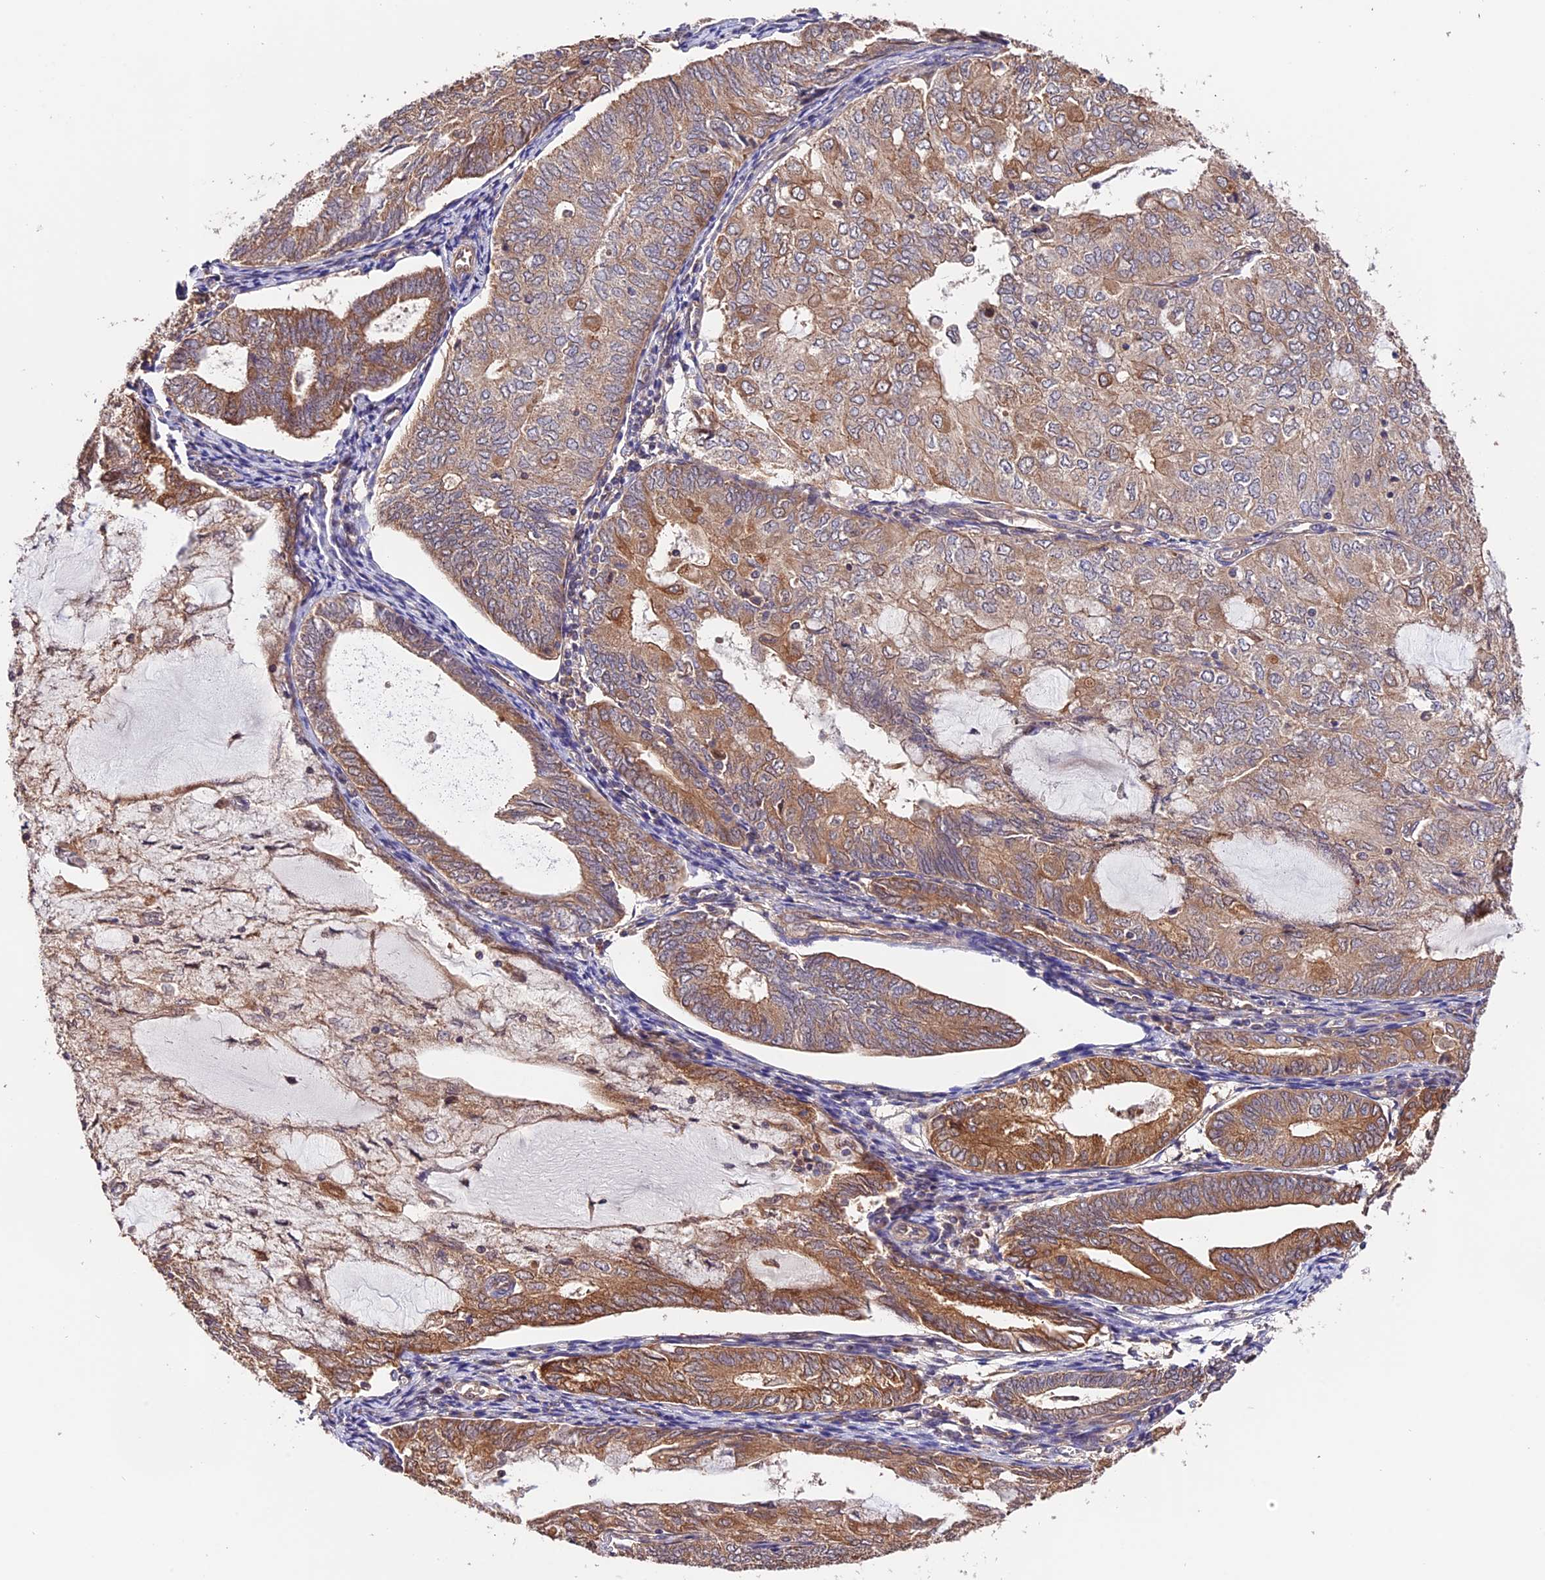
{"staining": {"intensity": "moderate", "quantity": ">75%", "location": "cytoplasmic/membranous"}, "tissue": "endometrial cancer", "cell_type": "Tumor cells", "image_type": "cancer", "snomed": [{"axis": "morphology", "description": "Adenocarcinoma, NOS"}, {"axis": "topography", "description": "Endometrium"}], "caption": "An IHC histopathology image of neoplastic tissue is shown. Protein staining in brown highlights moderate cytoplasmic/membranous positivity in endometrial adenocarcinoma within tumor cells.", "gene": "CES3", "patient": {"sex": "female", "age": 81}}